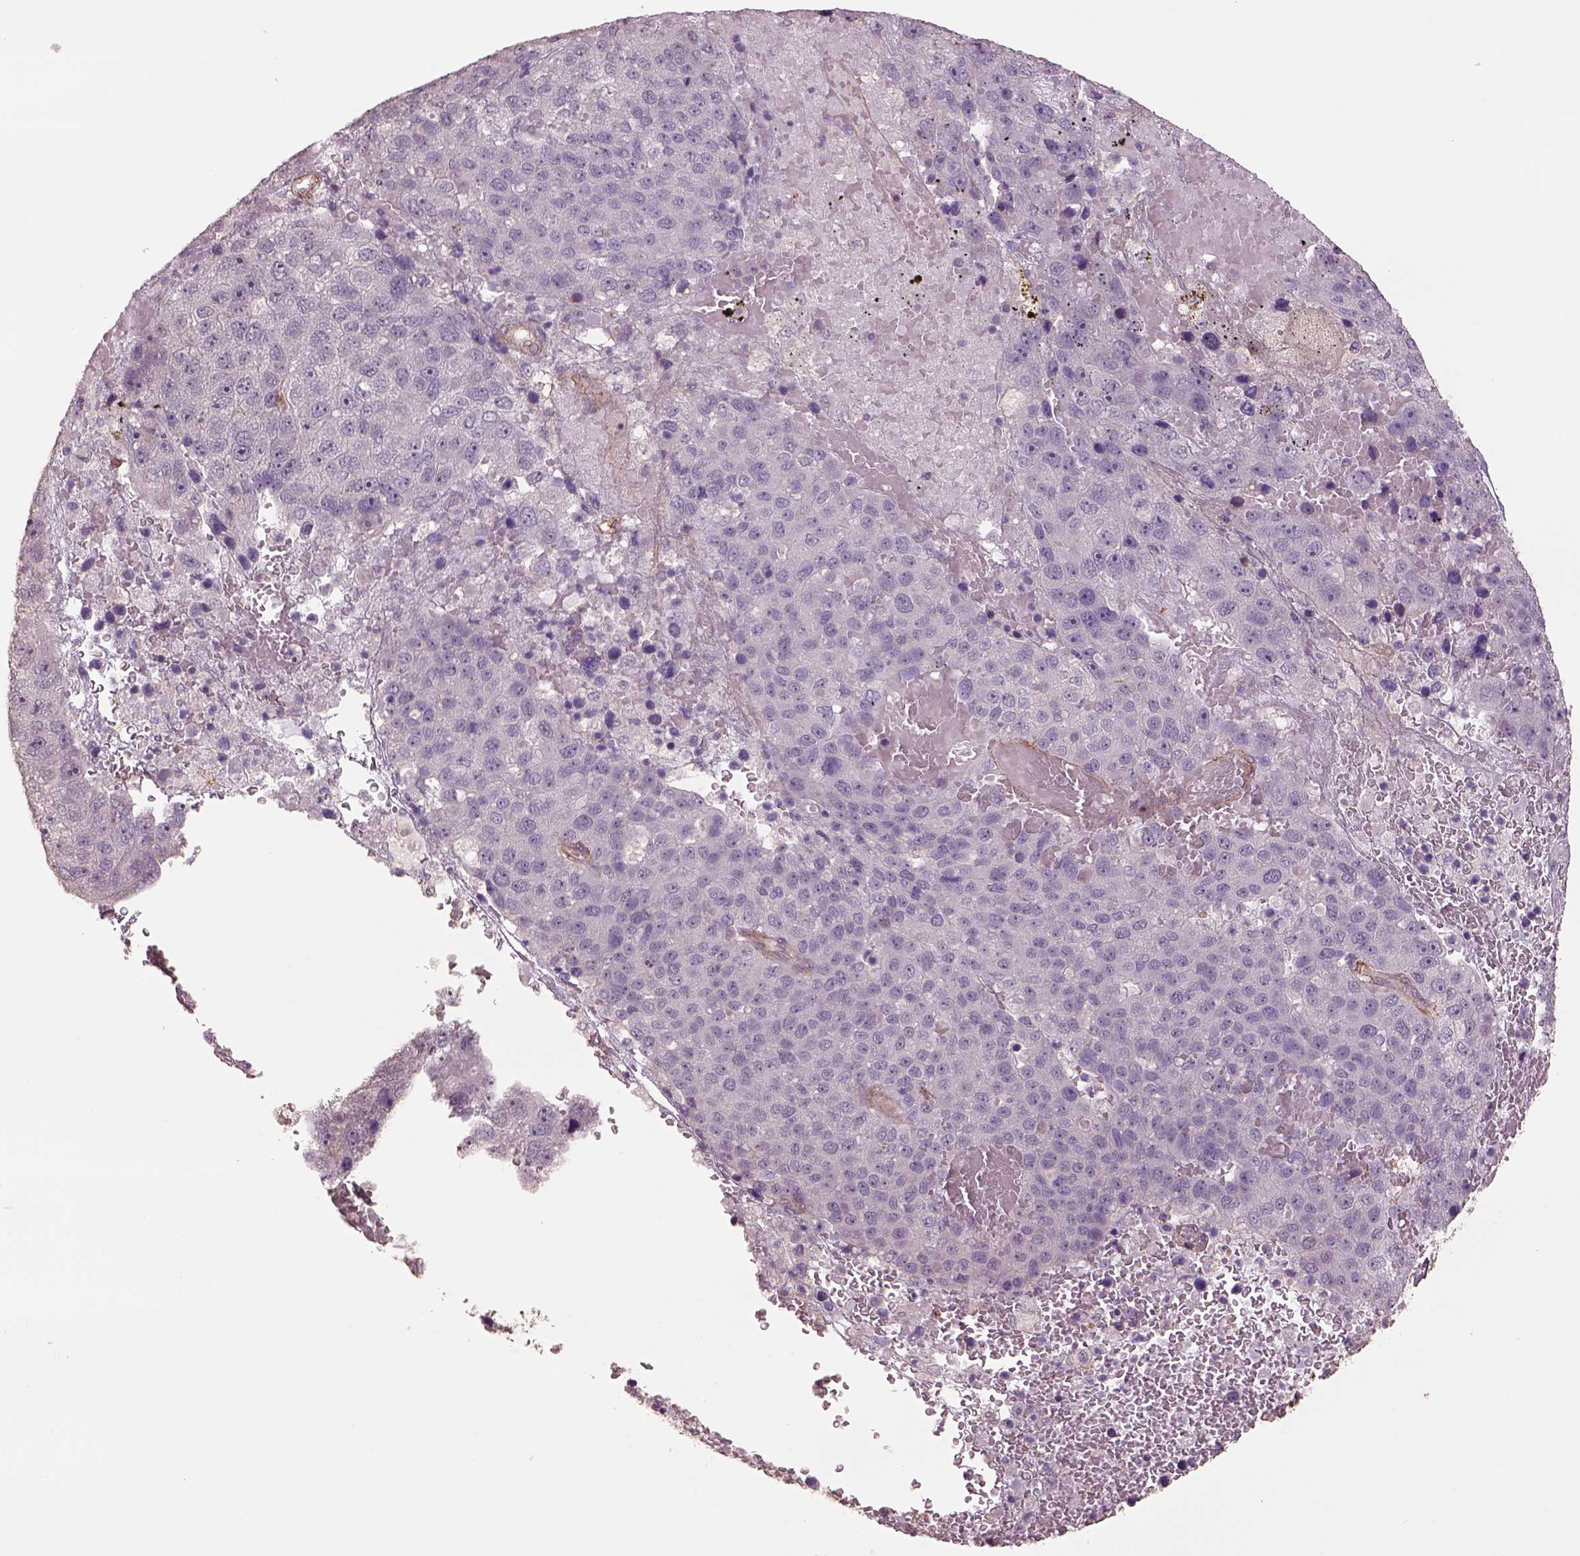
{"staining": {"intensity": "negative", "quantity": "none", "location": "none"}, "tissue": "pancreatic cancer", "cell_type": "Tumor cells", "image_type": "cancer", "snomed": [{"axis": "morphology", "description": "Adenocarcinoma, NOS"}, {"axis": "topography", "description": "Pancreas"}], "caption": "There is no significant positivity in tumor cells of pancreatic cancer (adenocarcinoma).", "gene": "LIN7A", "patient": {"sex": "female", "age": 61}}